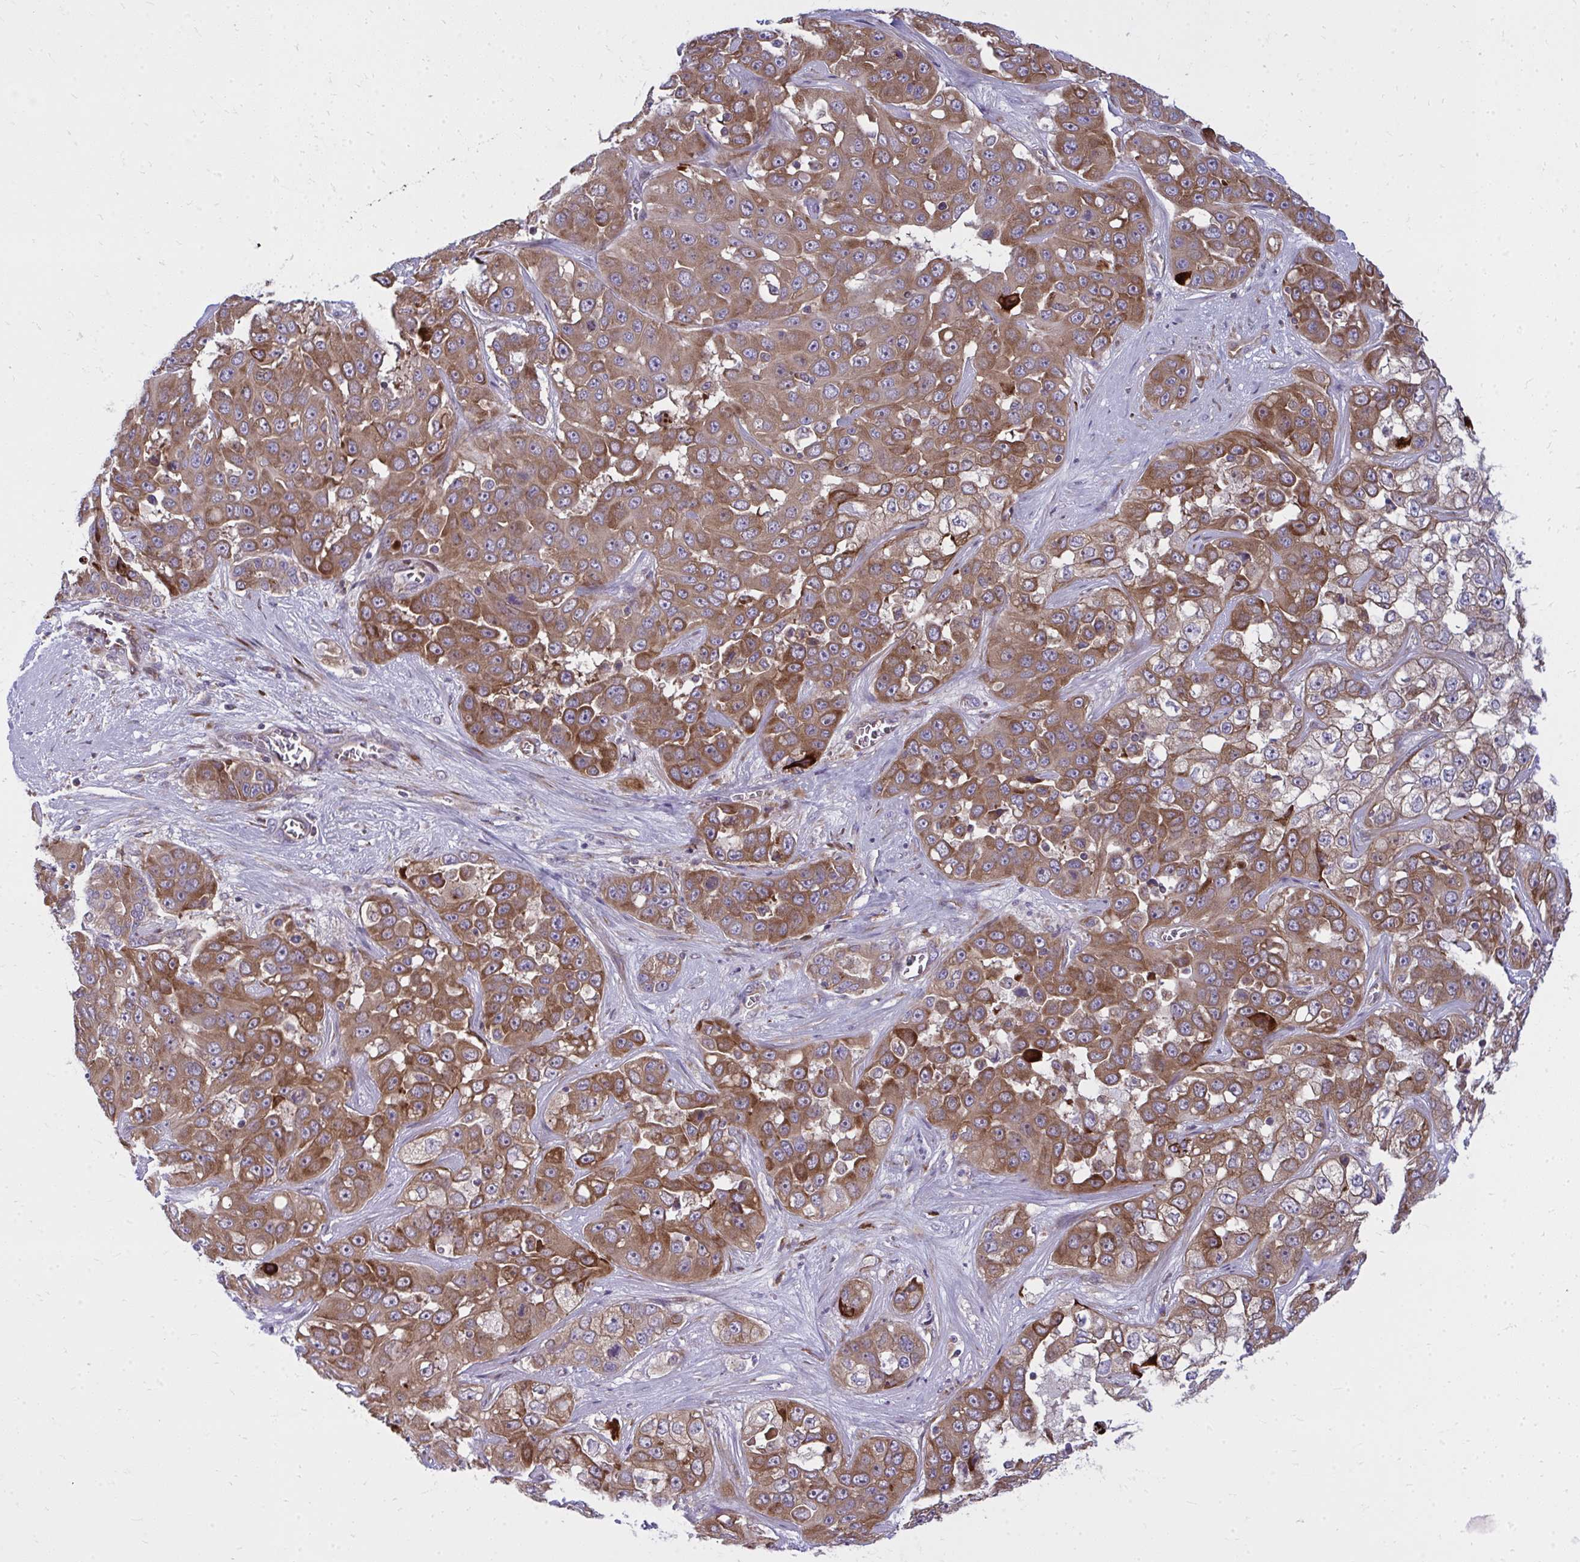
{"staining": {"intensity": "moderate", "quantity": ">75%", "location": "cytoplasmic/membranous"}, "tissue": "liver cancer", "cell_type": "Tumor cells", "image_type": "cancer", "snomed": [{"axis": "morphology", "description": "Cholangiocarcinoma"}, {"axis": "topography", "description": "Liver"}], "caption": "Human liver cancer (cholangiocarcinoma) stained for a protein (brown) displays moderate cytoplasmic/membranous positive expression in approximately >75% of tumor cells.", "gene": "GFPT2", "patient": {"sex": "female", "age": 52}}